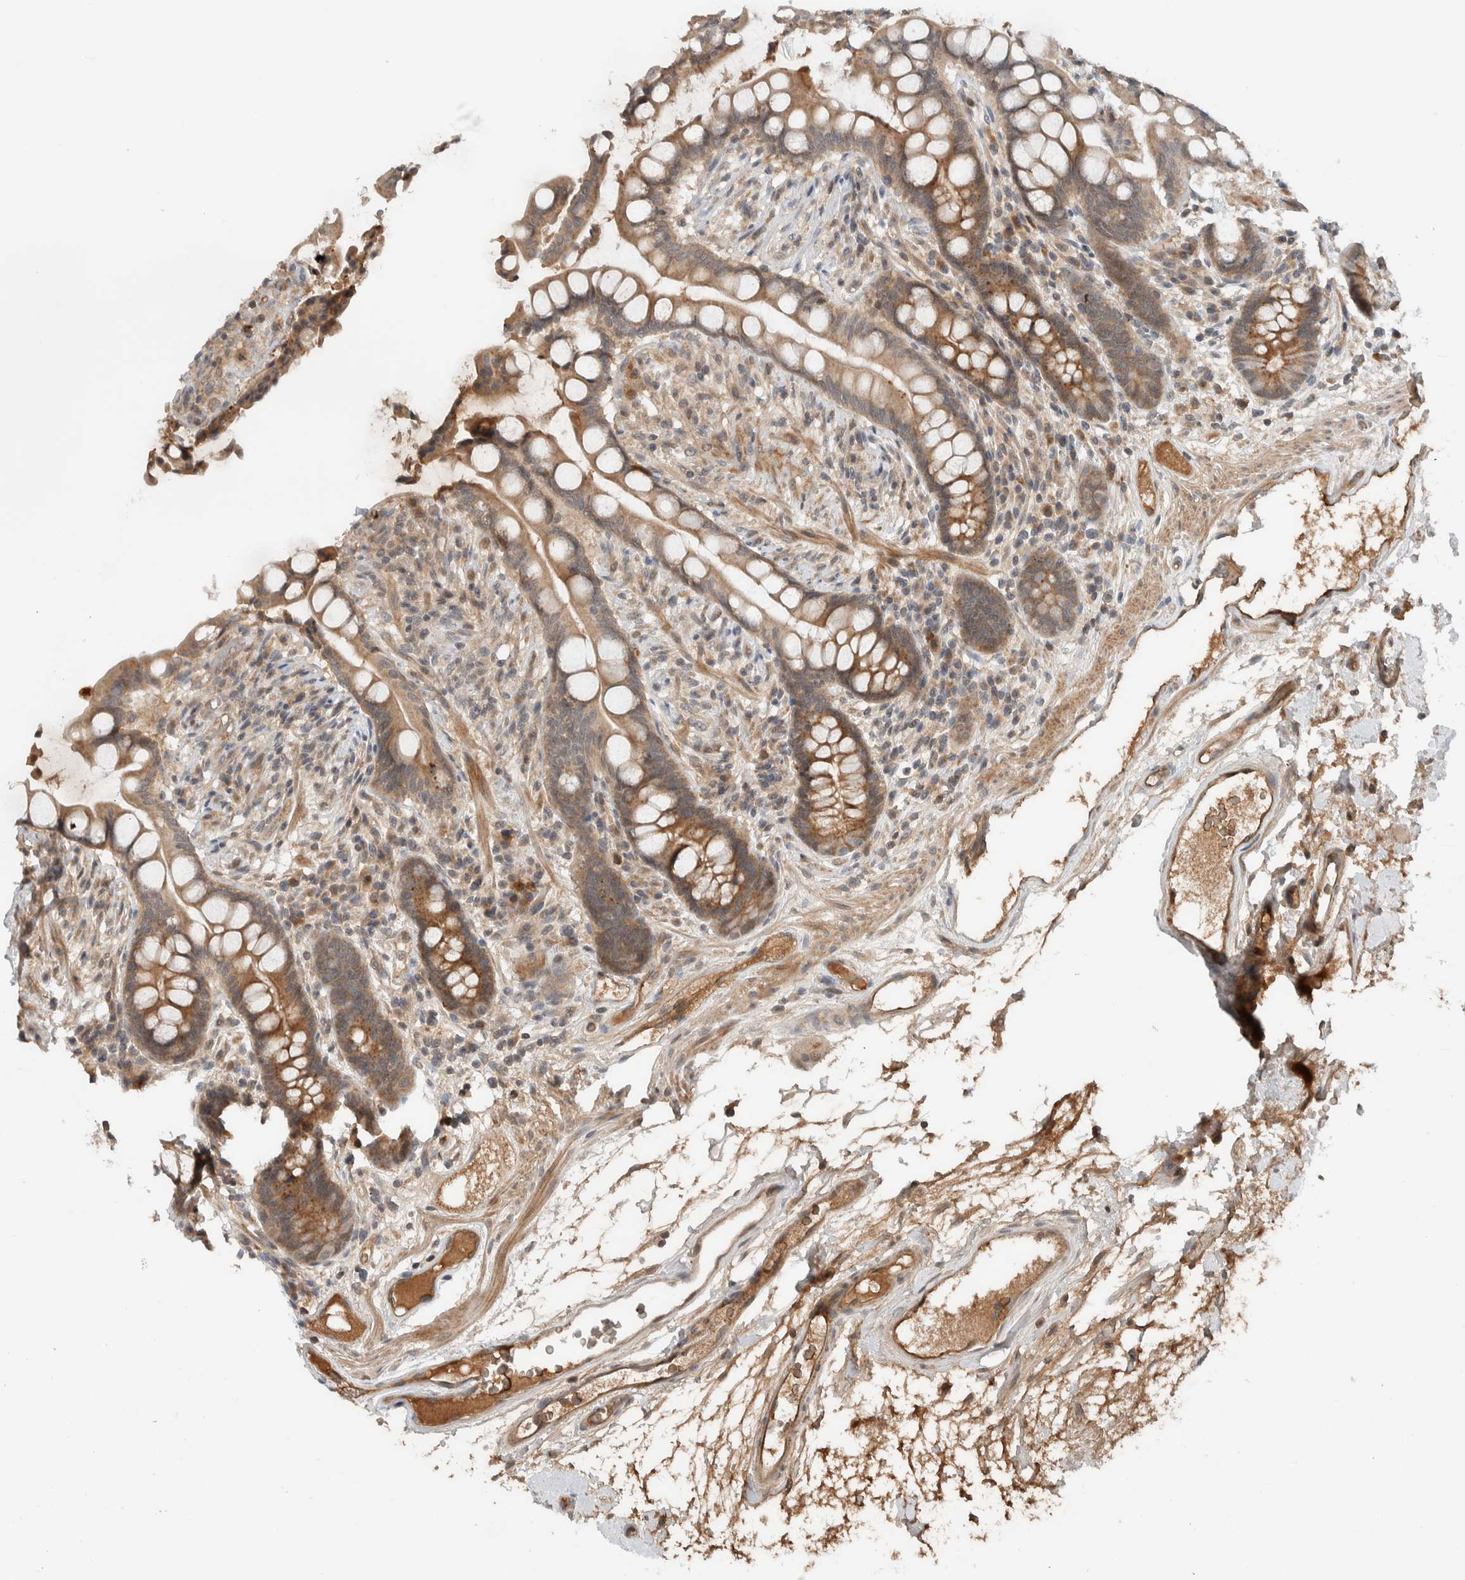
{"staining": {"intensity": "moderate", "quantity": ">75%", "location": "cytoplasmic/membranous"}, "tissue": "colon", "cell_type": "Endothelial cells", "image_type": "normal", "snomed": [{"axis": "morphology", "description": "Normal tissue, NOS"}, {"axis": "topography", "description": "Colon"}], "caption": "The histopathology image reveals immunohistochemical staining of benign colon. There is moderate cytoplasmic/membranous staining is present in about >75% of endothelial cells. (IHC, brightfield microscopy, high magnification).", "gene": "ARMC7", "patient": {"sex": "male", "age": 73}}